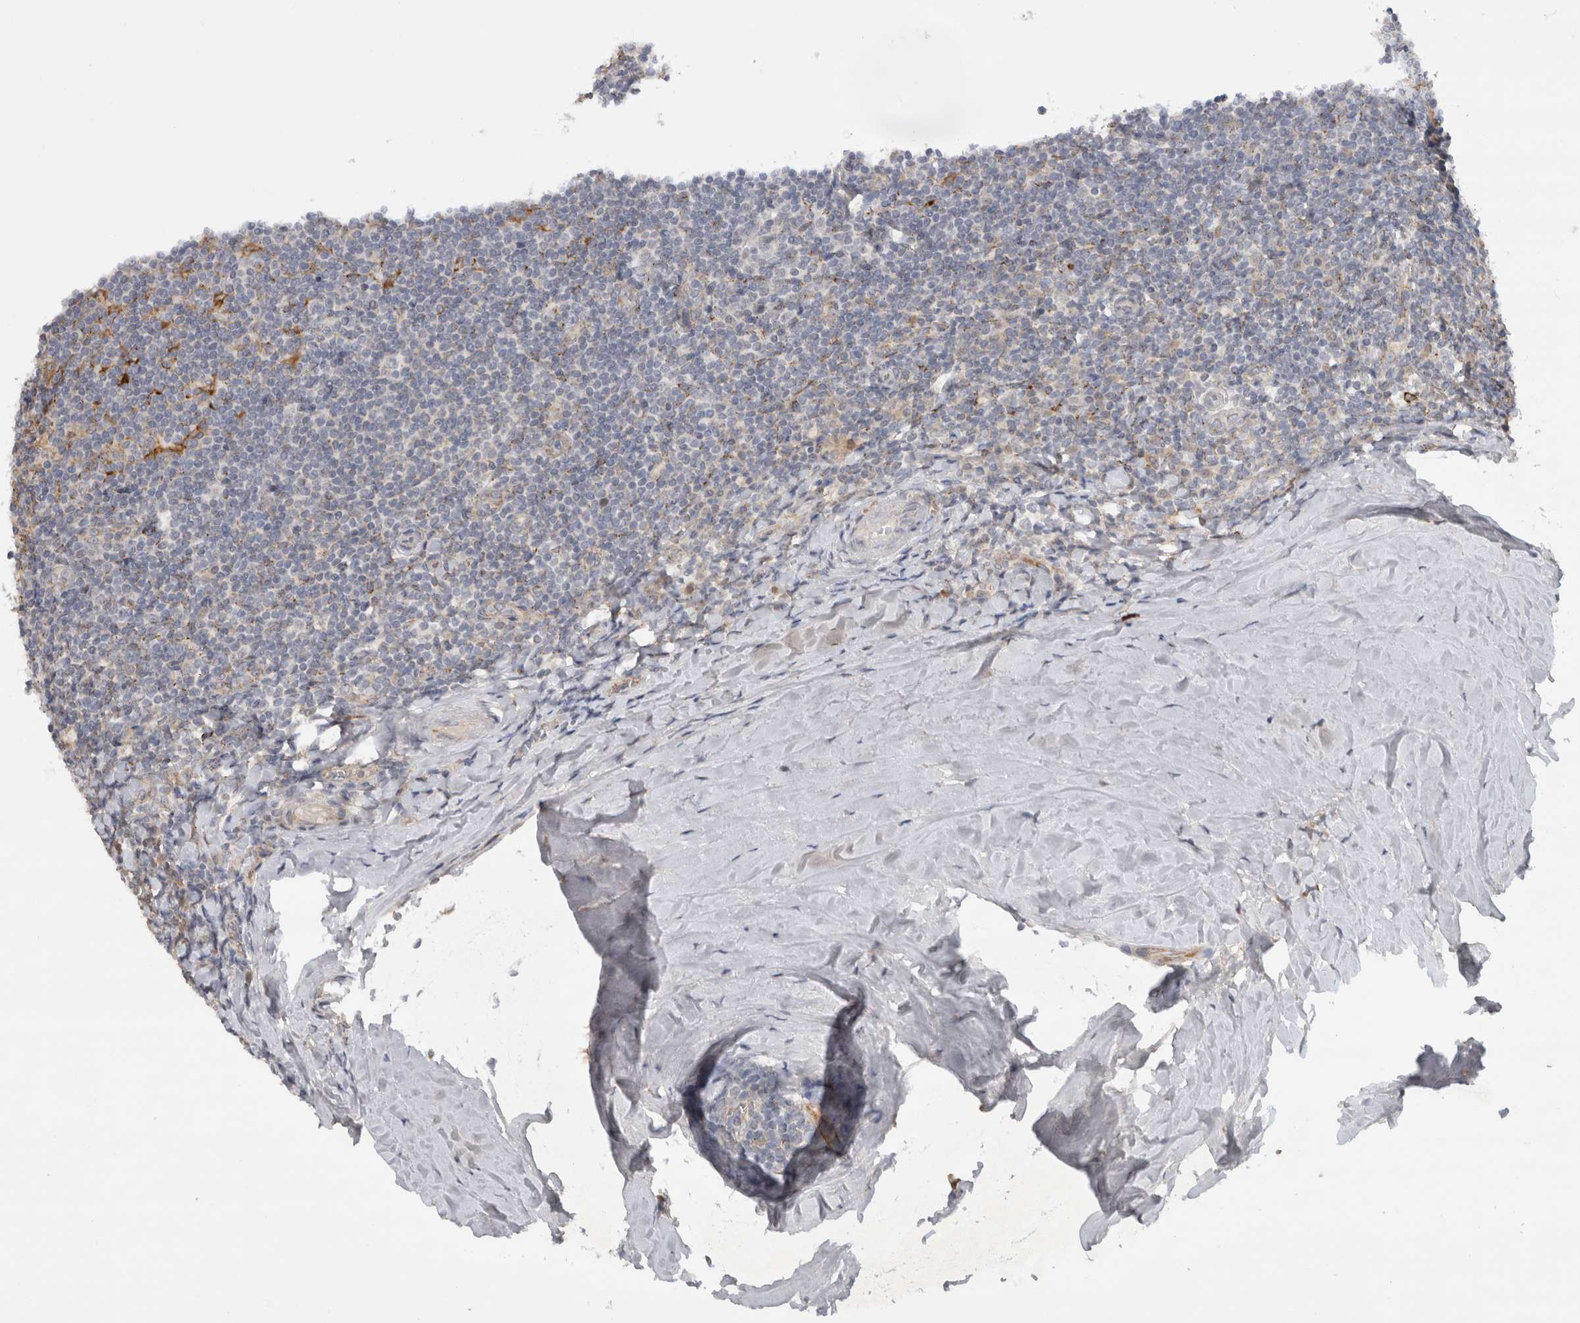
{"staining": {"intensity": "negative", "quantity": "none", "location": "none"}, "tissue": "tonsil", "cell_type": "Germinal center cells", "image_type": "normal", "snomed": [{"axis": "morphology", "description": "Normal tissue, NOS"}, {"axis": "topography", "description": "Tonsil"}], "caption": "This is an IHC image of normal tonsil. There is no expression in germinal center cells.", "gene": "DYRK2", "patient": {"sex": "male", "age": 37}}